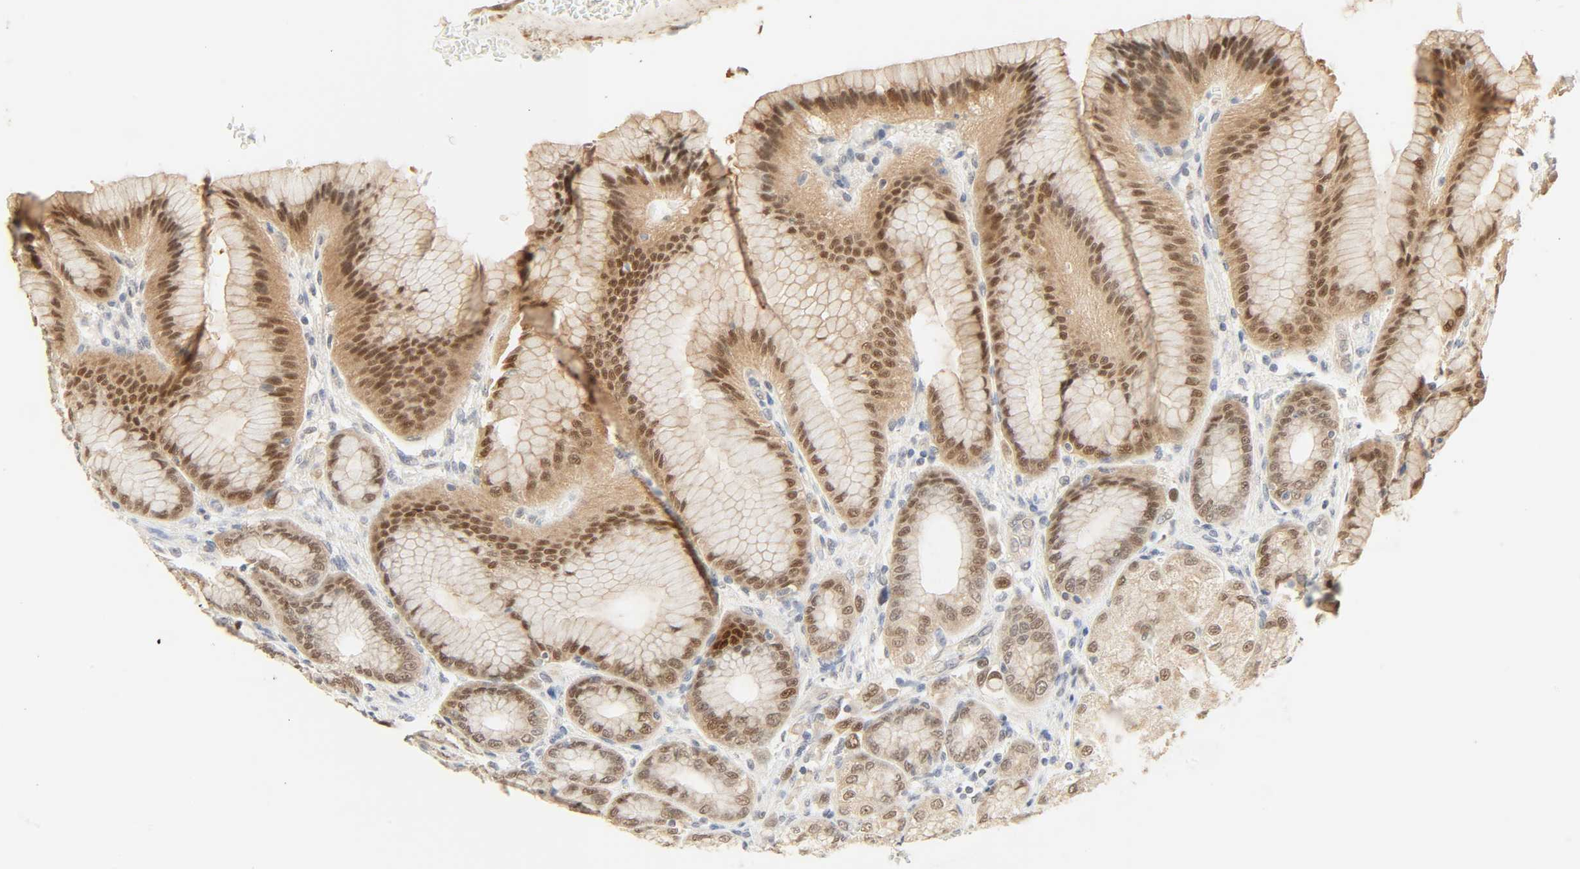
{"staining": {"intensity": "moderate", "quantity": ">75%", "location": "cytoplasmic/membranous,nuclear"}, "tissue": "stomach", "cell_type": "Glandular cells", "image_type": "normal", "snomed": [{"axis": "morphology", "description": "Normal tissue, NOS"}, {"axis": "morphology", "description": "Adenocarcinoma, NOS"}, {"axis": "topography", "description": "Stomach"}, {"axis": "topography", "description": "Stomach, lower"}], "caption": "Protein staining reveals moderate cytoplasmic/membranous,nuclear staining in about >75% of glandular cells in benign stomach.", "gene": "ACSS2", "patient": {"sex": "female", "age": 65}}